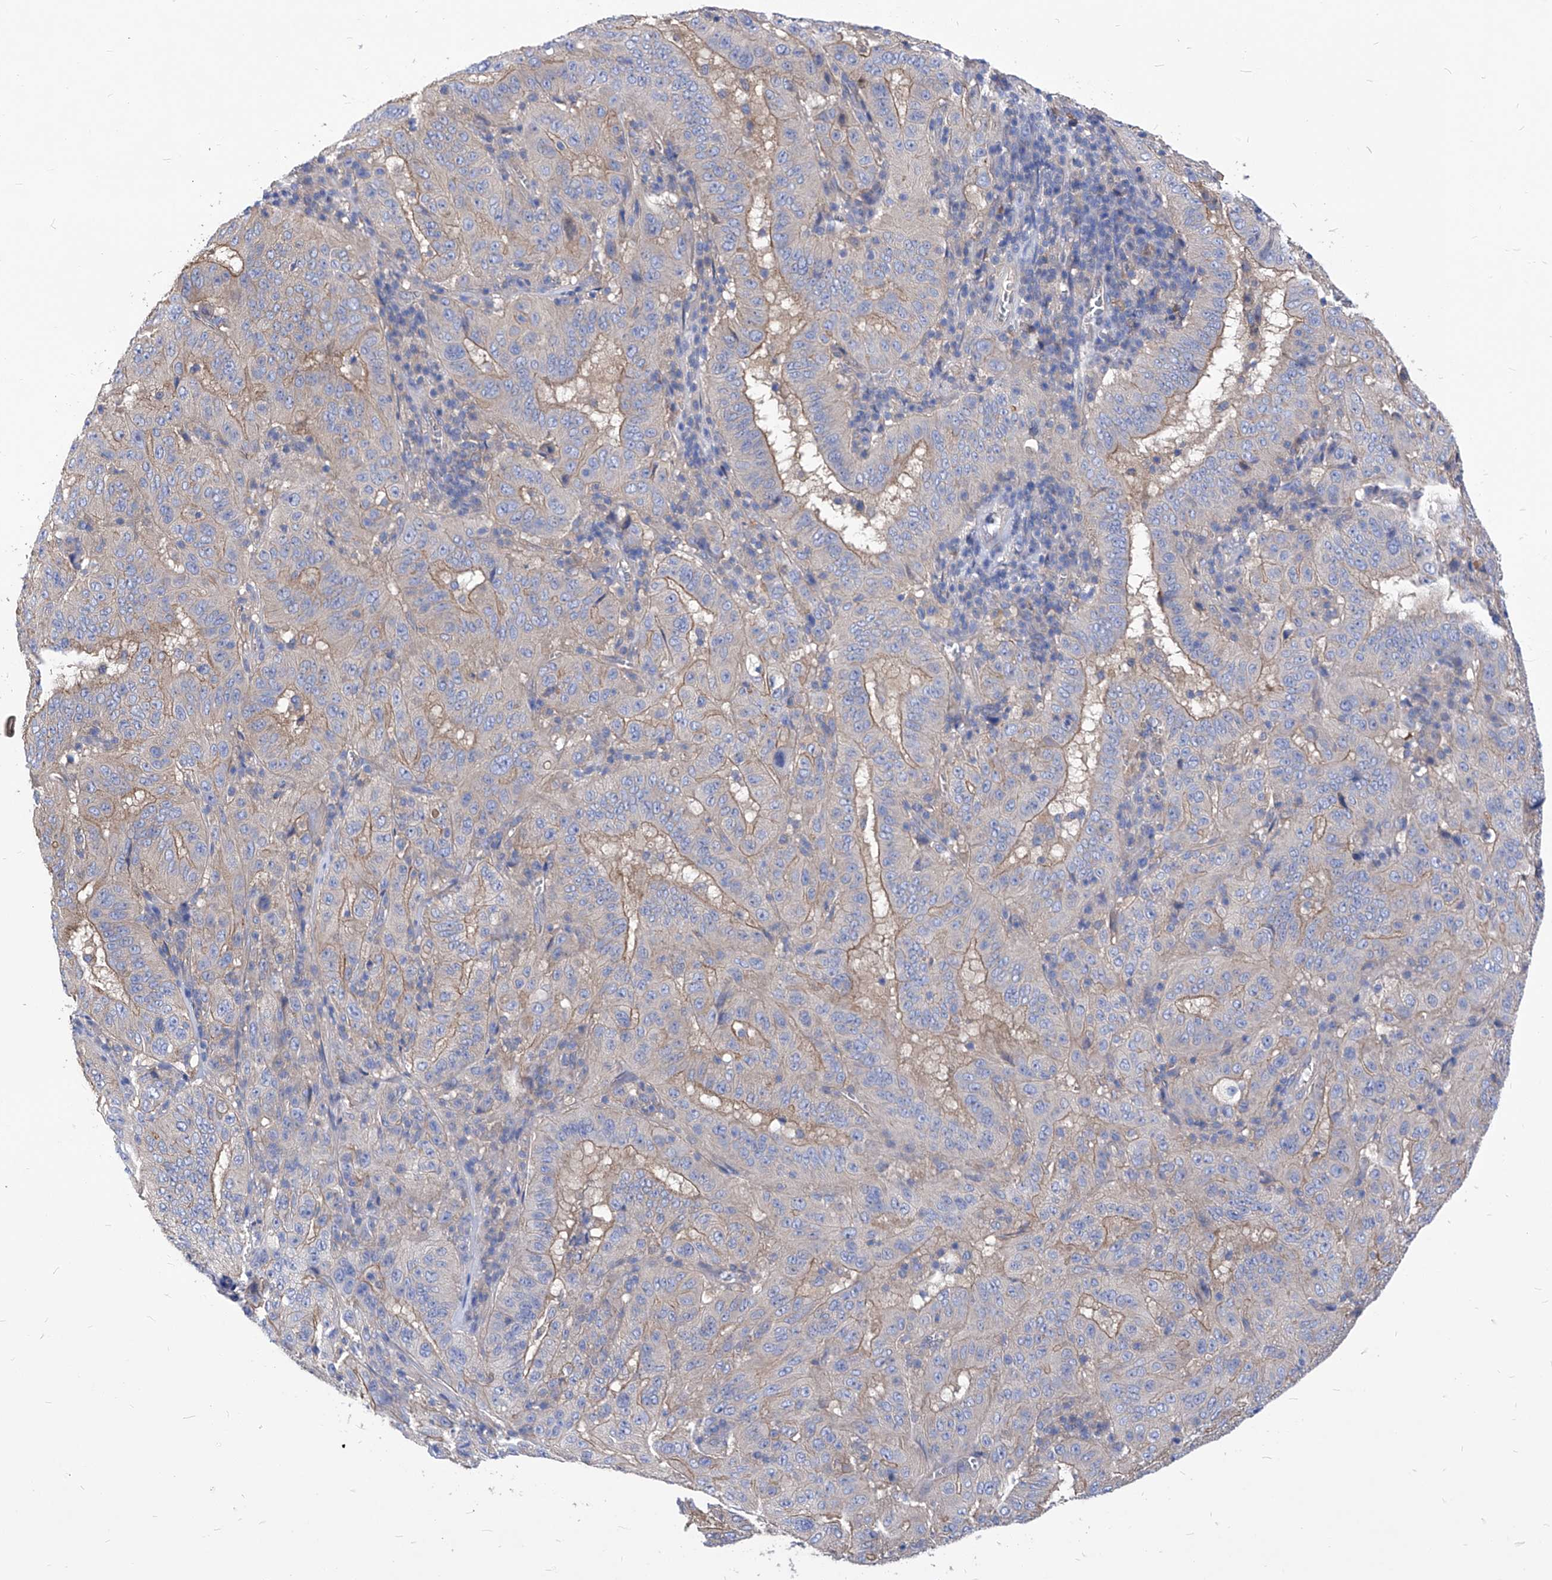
{"staining": {"intensity": "moderate", "quantity": "25%-75%", "location": "cytoplasmic/membranous"}, "tissue": "pancreatic cancer", "cell_type": "Tumor cells", "image_type": "cancer", "snomed": [{"axis": "morphology", "description": "Adenocarcinoma, NOS"}, {"axis": "topography", "description": "Pancreas"}], "caption": "This image displays immunohistochemistry (IHC) staining of adenocarcinoma (pancreatic), with medium moderate cytoplasmic/membranous positivity in approximately 25%-75% of tumor cells.", "gene": "XPNPEP1", "patient": {"sex": "male", "age": 63}}